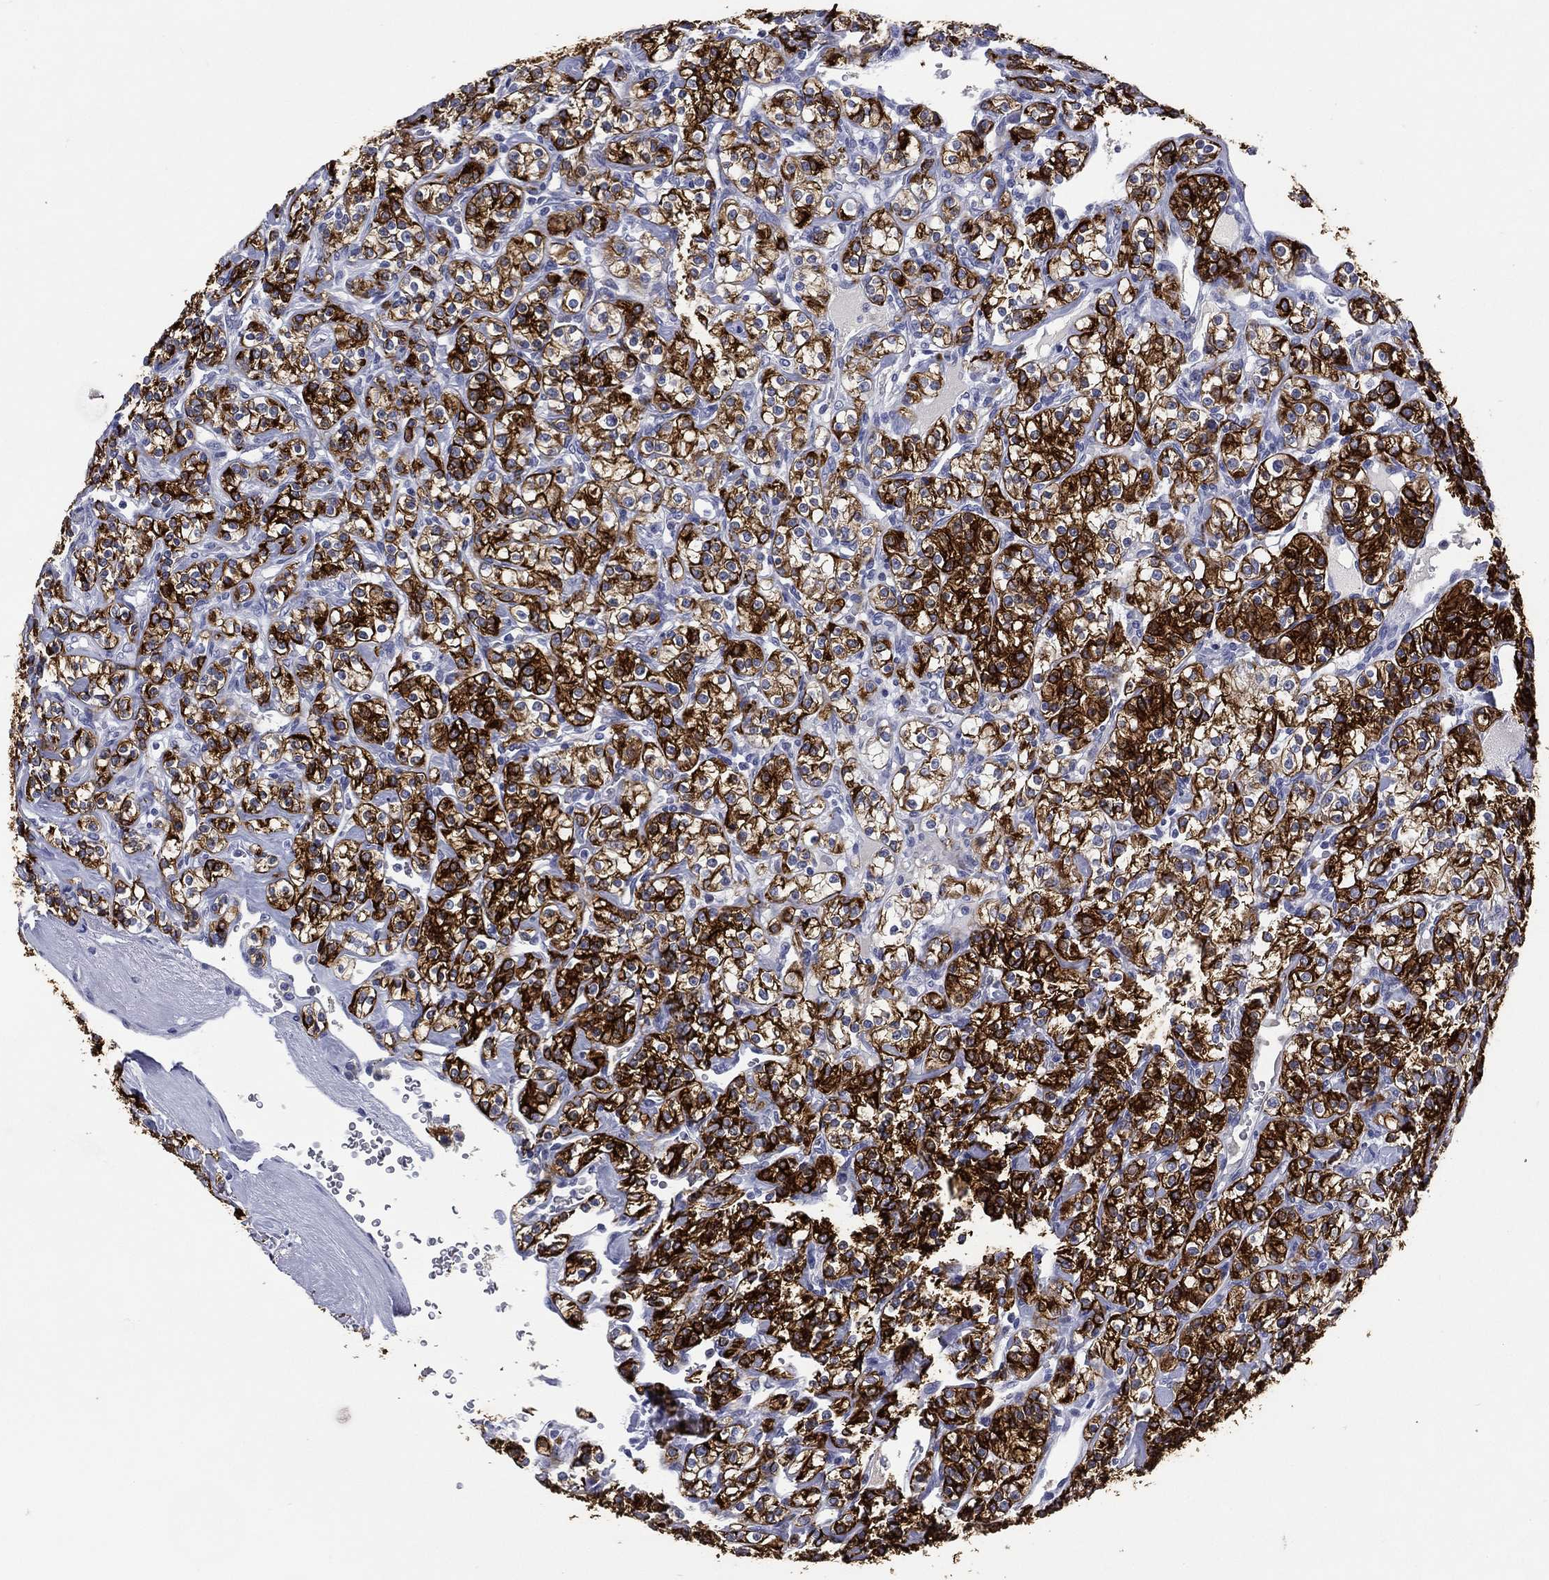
{"staining": {"intensity": "strong", "quantity": ">75%", "location": "cytoplasmic/membranous"}, "tissue": "renal cancer", "cell_type": "Tumor cells", "image_type": "cancer", "snomed": [{"axis": "morphology", "description": "Adenocarcinoma, NOS"}, {"axis": "topography", "description": "Kidney"}], "caption": "There is high levels of strong cytoplasmic/membranous positivity in tumor cells of renal cancer (adenocarcinoma), as demonstrated by immunohistochemical staining (brown color).", "gene": "KRT7", "patient": {"sex": "male", "age": 77}}